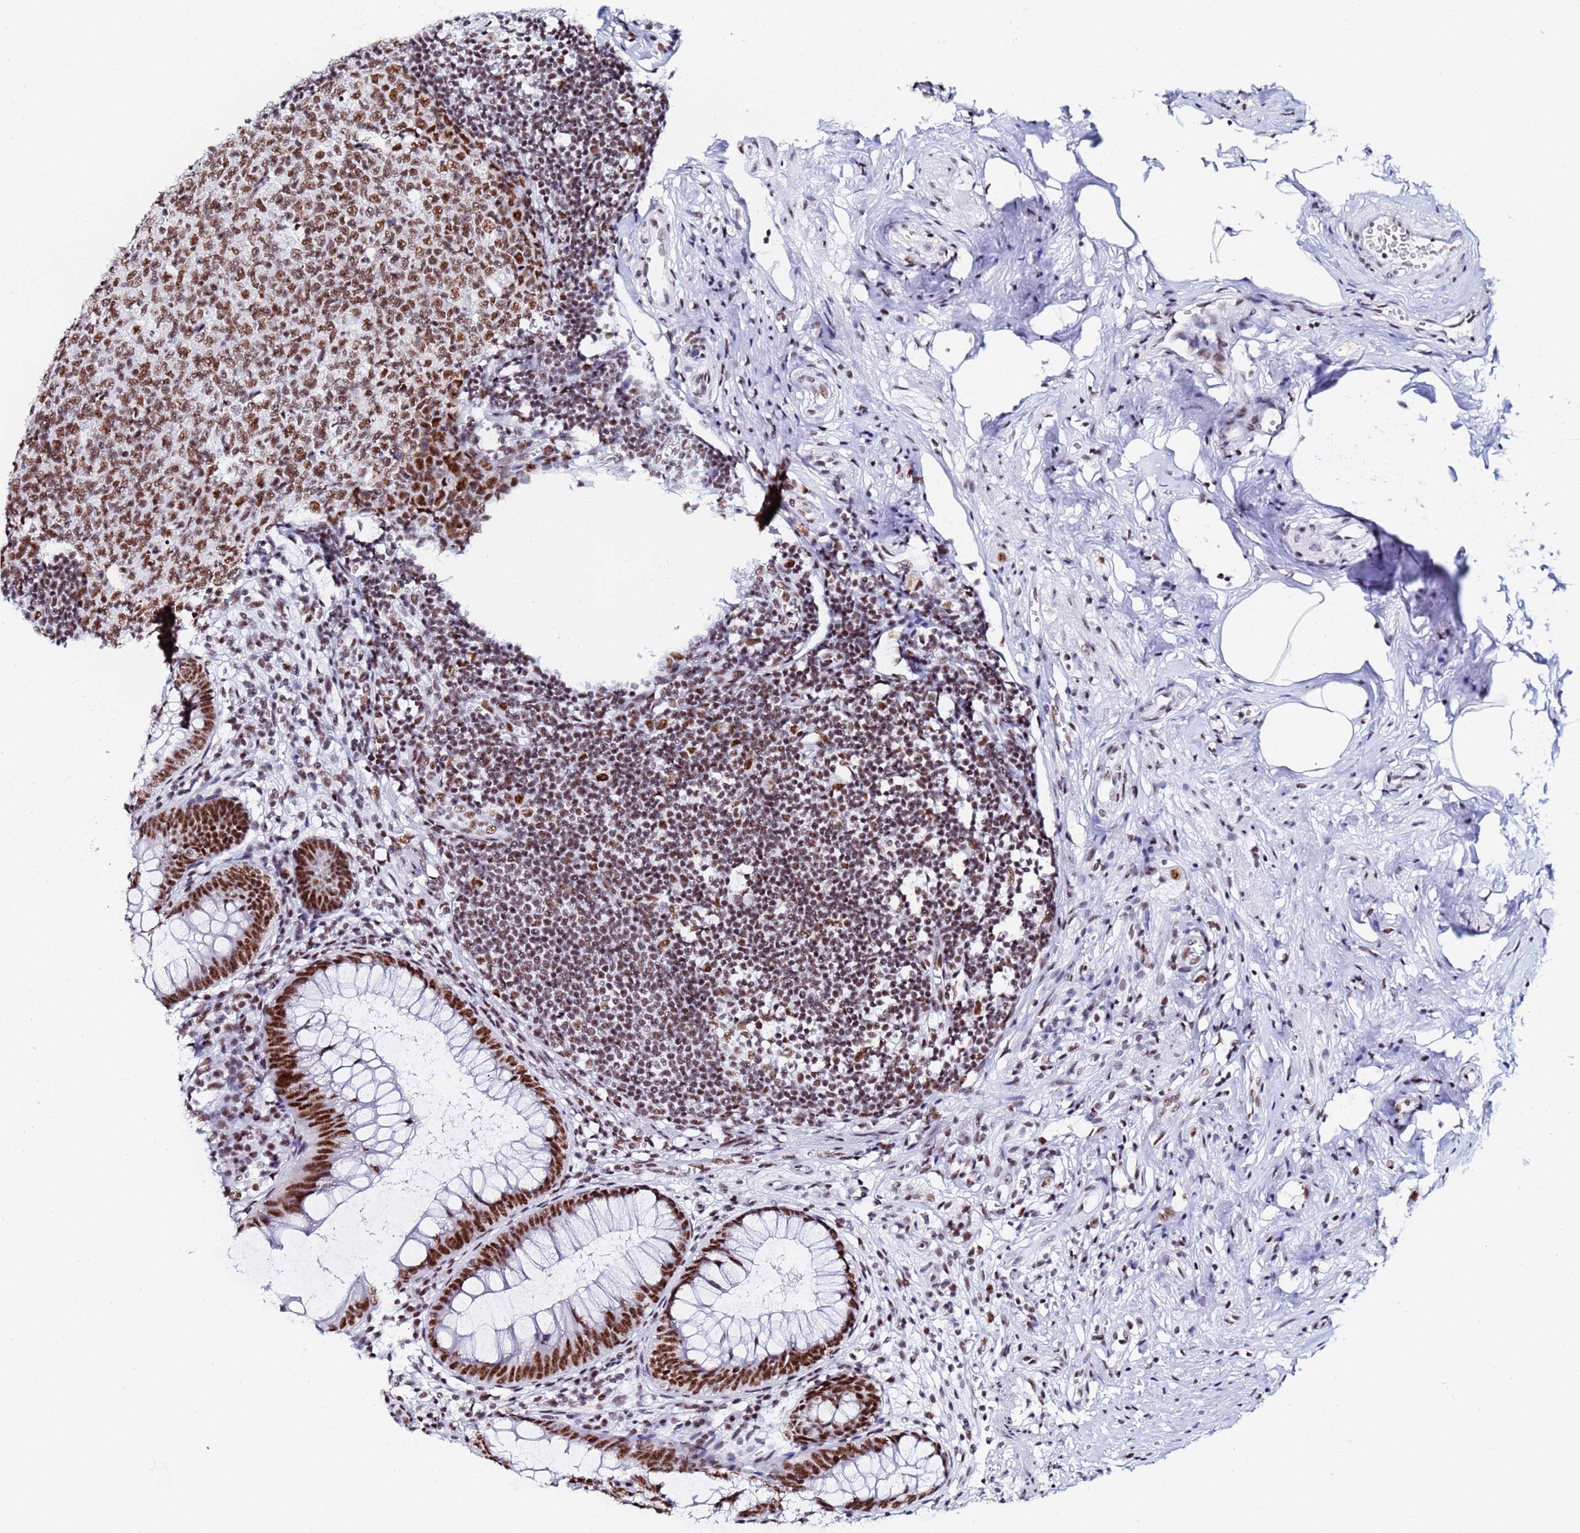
{"staining": {"intensity": "strong", "quantity": ">75%", "location": "nuclear"}, "tissue": "appendix", "cell_type": "Glandular cells", "image_type": "normal", "snomed": [{"axis": "morphology", "description": "Normal tissue, NOS"}, {"axis": "topography", "description": "Appendix"}], "caption": "Immunohistochemistry (IHC) image of benign appendix: human appendix stained using immunohistochemistry (IHC) demonstrates high levels of strong protein expression localized specifically in the nuclear of glandular cells, appearing as a nuclear brown color.", "gene": "SNRPA1", "patient": {"sex": "male", "age": 56}}